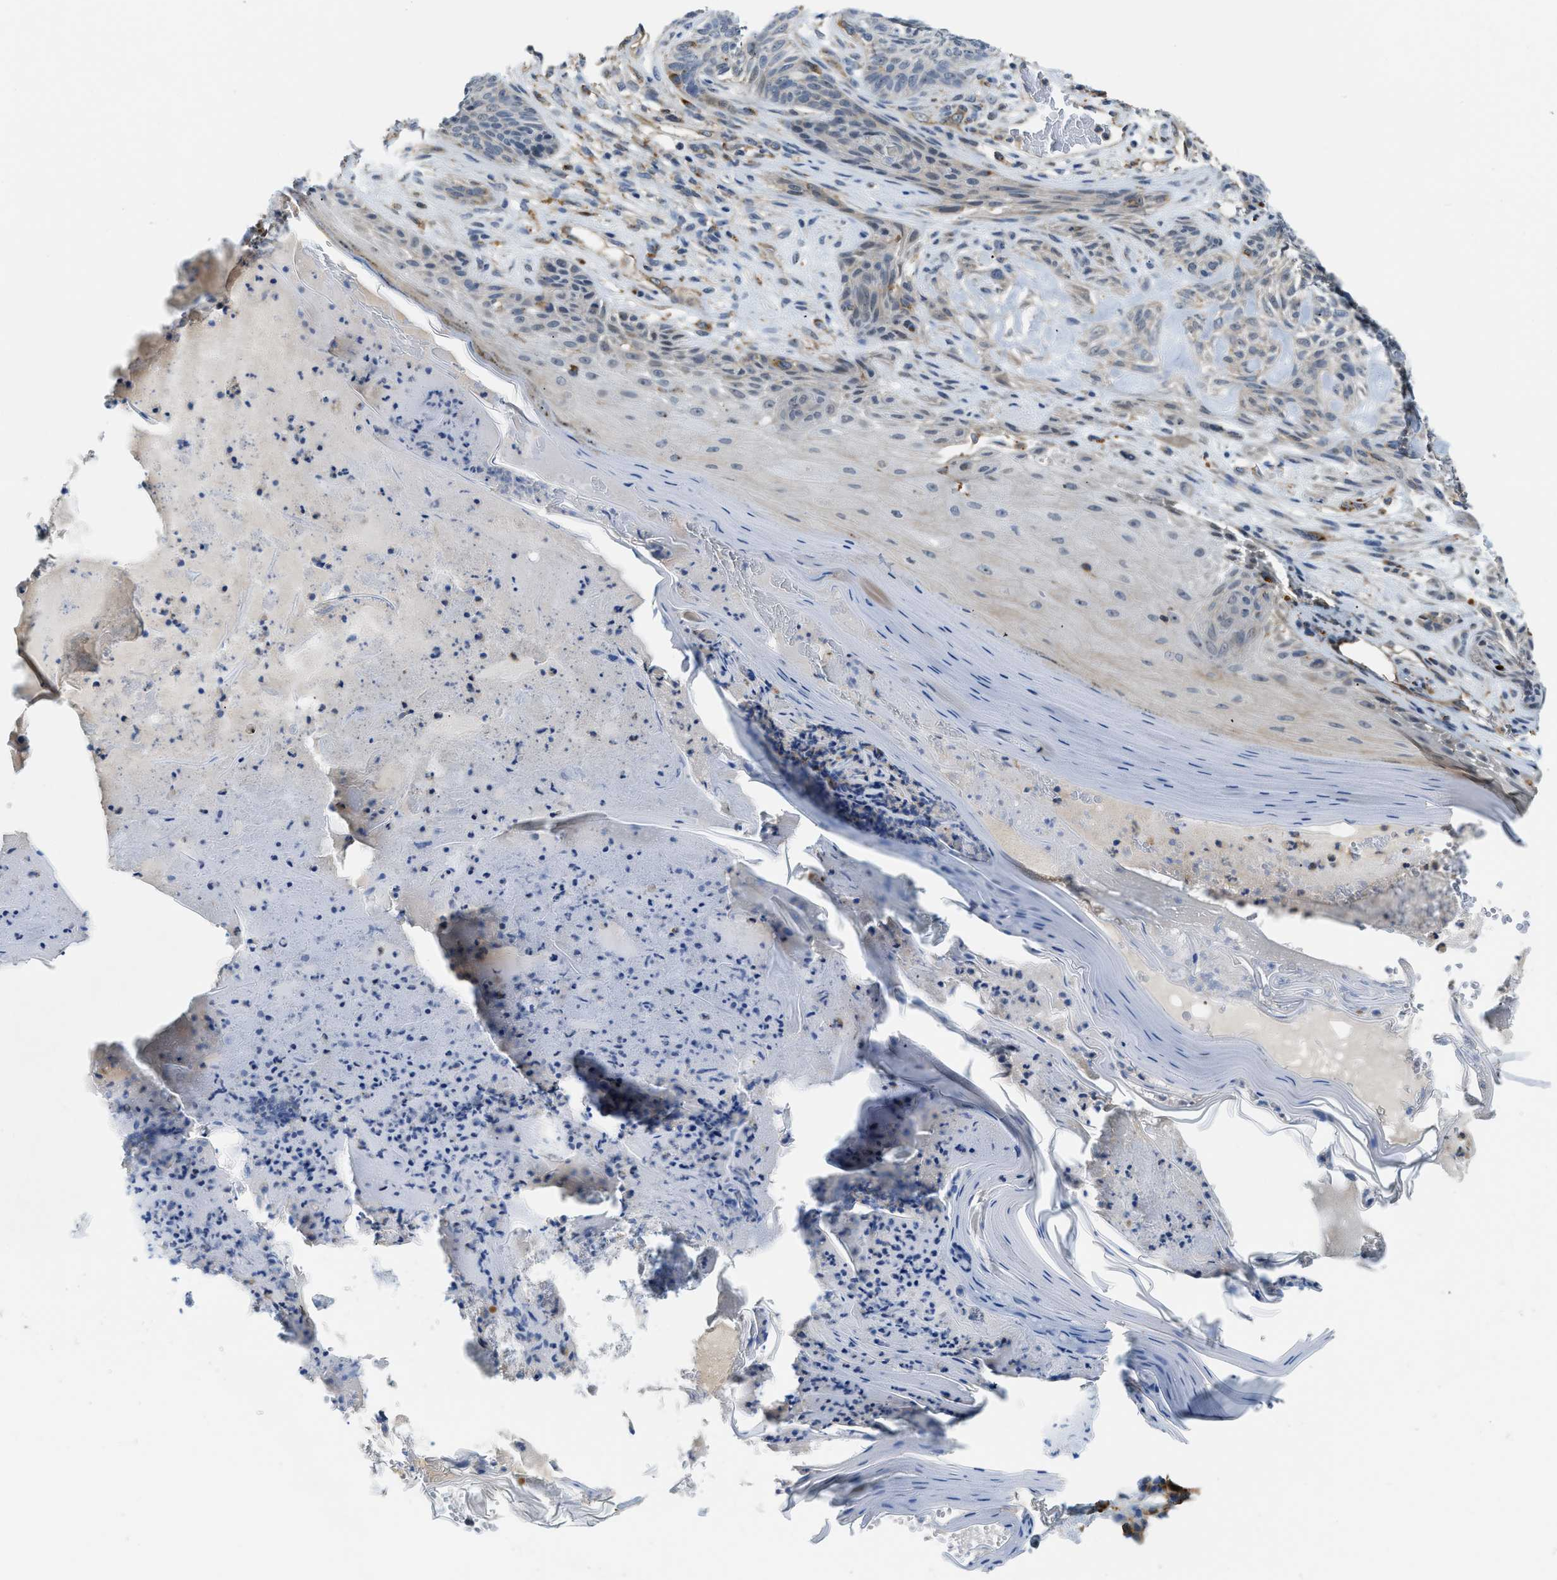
{"staining": {"intensity": "negative", "quantity": "none", "location": "none"}, "tissue": "skin cancer", "cell_type": "Tumor cells", "image_type": "cancer", "snomed": [{"axis": "morphology", "description": "Basal cell carcinoma"}, {"axis": "topography", "description": "Skin"}], "caption": "Tumor cells are negative for protein expression in human basal cell carcinoma (skin).", "gene": "STARD3NL", "patient": {"sex": "male", "age": 55}}